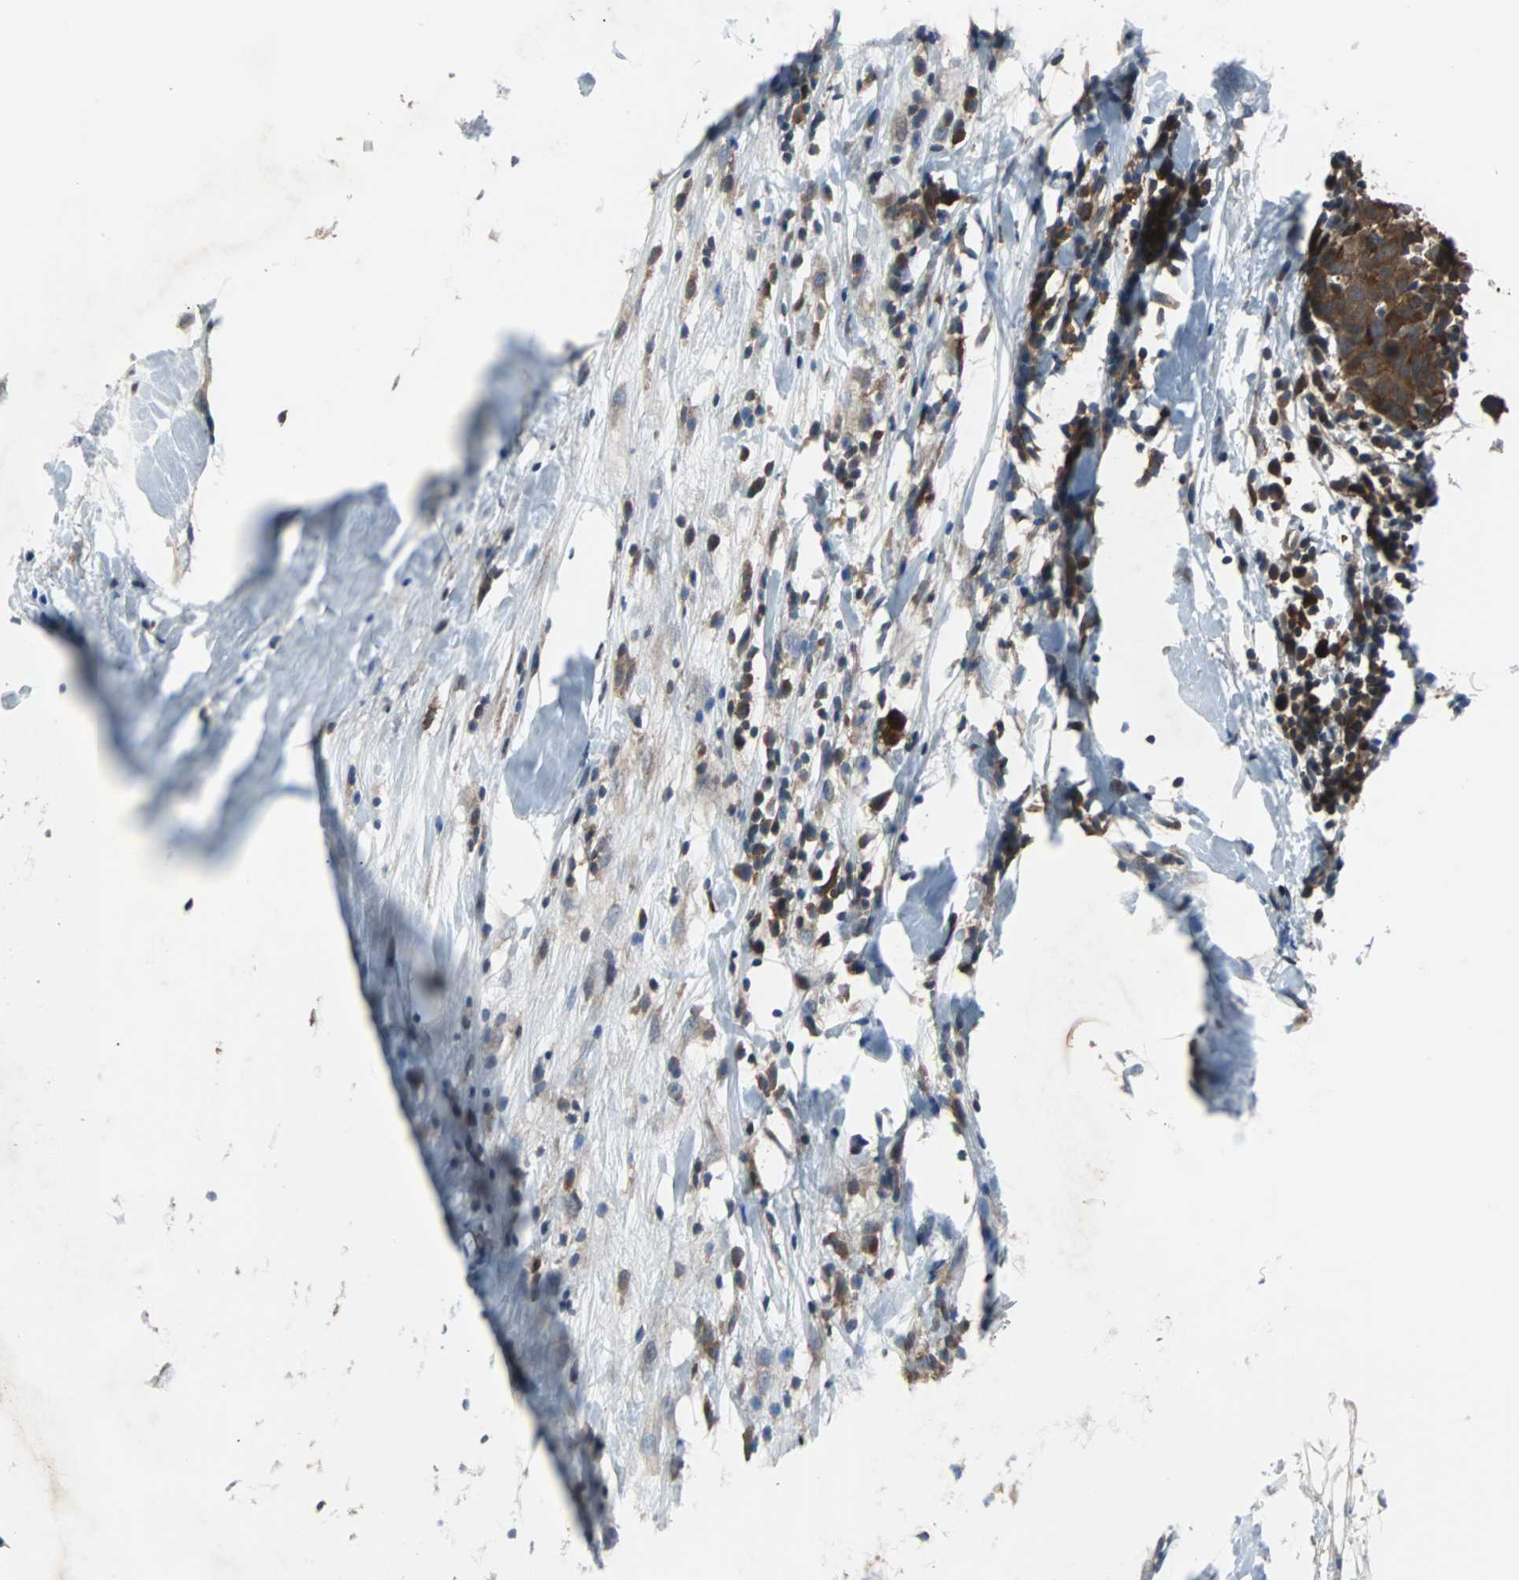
{"staining": {"intensity": "moderate", "quantity": ">75%", "location": "cytoplasmic/membranous"}, "tissue": "breast cancer", "cell_type": "Tumor cells", "image_type": "cancer", "snomed": [{"axis": "morphology", "description": "Duct carcinoma"}, {"axis": "topography", "description": "Breast"}], "caption": "Human breast invasive ductal carcinoma stained for a protein (brown) demonstrates moderate cytoplasmic/membranous positive staining in approximately >75% of tumor cells.", "gene": "PAK1", "patient": {"sex": "female", "age": 37}}